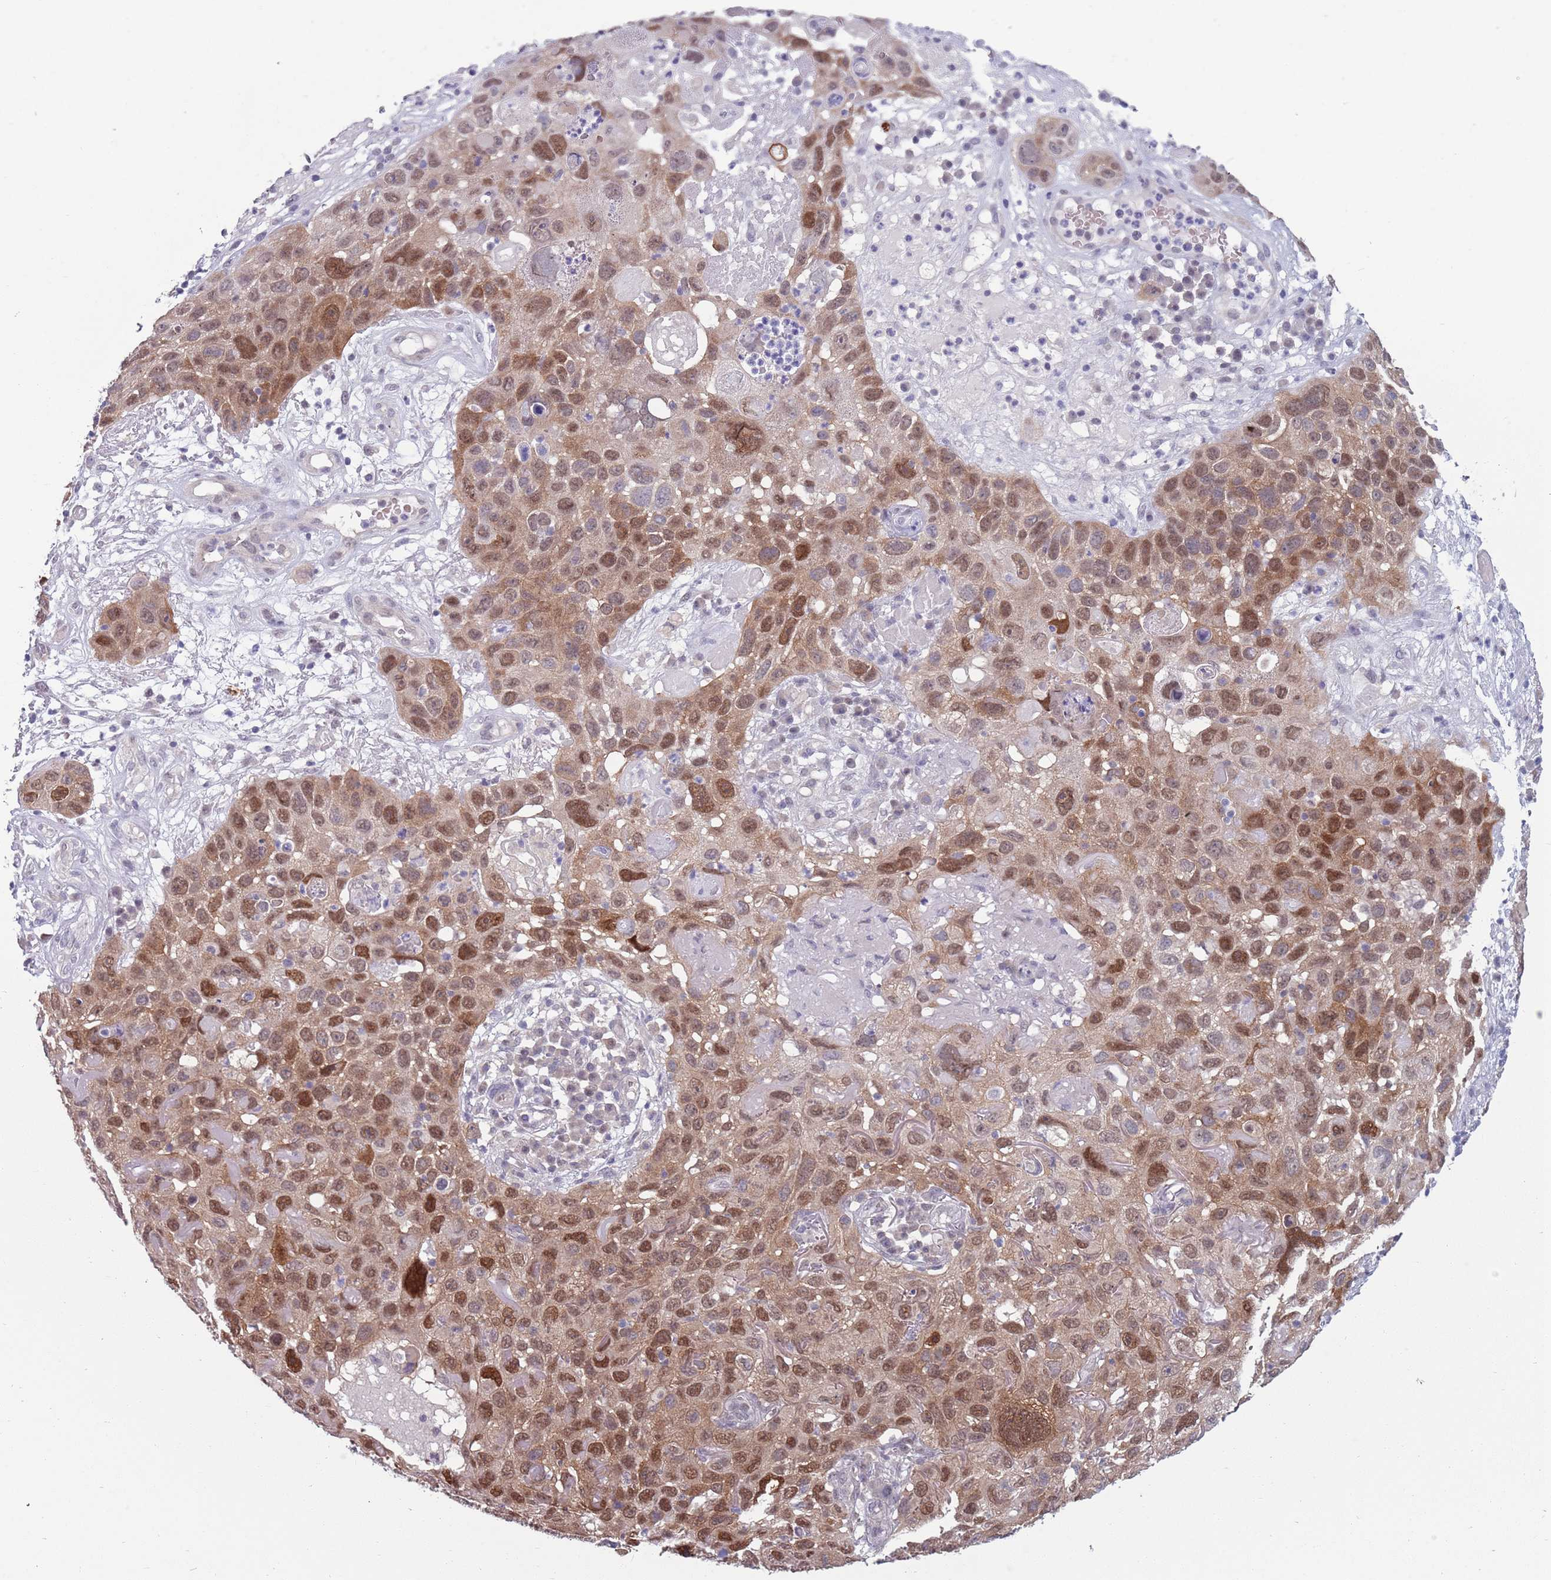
{"staining": {"intensity": "moderate", "quantity": ">75%", "location": "cytoplasmic/membranous,nuclear"}, "tissue": "skin cancer", "cell_type": "Tumor cells", "image_type": "cancer", "snomed": [{"axis": "morphology", "description": "Squamous cell carcinoma in situ, NOS"}, {"axis": "morphology", "description": "Squamous cell carcinoma, NOS"}, {"axis": "topography", "description": "Skin"}], "caption": "Approximately >75% of tumor cells in human skin squamous cell carcinoma in situ exhibit moderate cytoplasmic/membranous and nuclear protein staining as visualized by brown immunohistochemical staining.", "gene": "CLNS1A", "patient": {"sex": "male", "age": 93}}